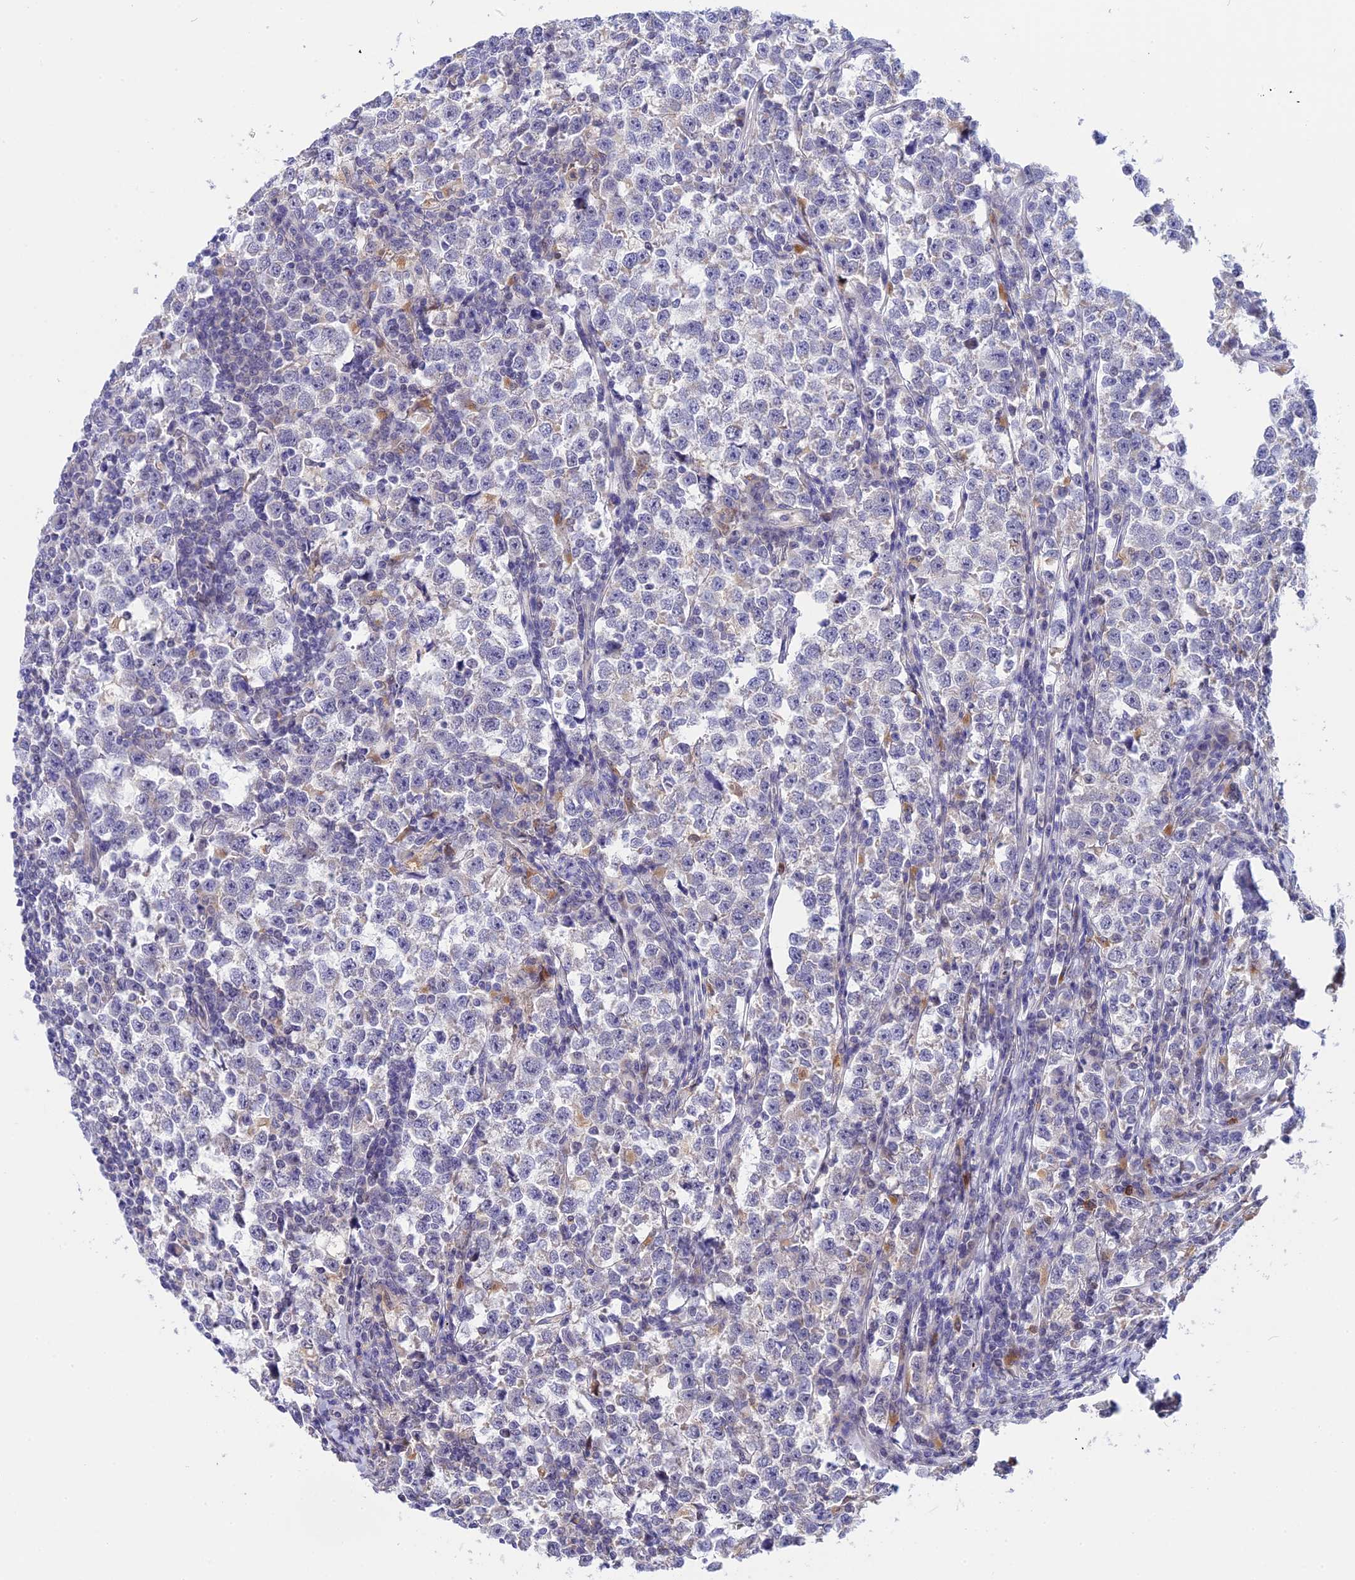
{"staining": {"intensity": "negative", "quantity": "none", "location": "none"}, "tissue": "testis cancer", "cell_type": "Tumor cells", "image_type": "cancer", "snomed": [{"axis": "morphology", "description": "Normal tissue, NOS"}, {"axis": "morphology", "description": "Seminoma, NOS"}, {"axis": "topography", "description": "Testis"}], "caption": "Protein analysis of seminoma (testis) exhibits no significant expression in tumor cells.", "gene": "KCTD14", "patient": {"sex": "male", "age": 43}}